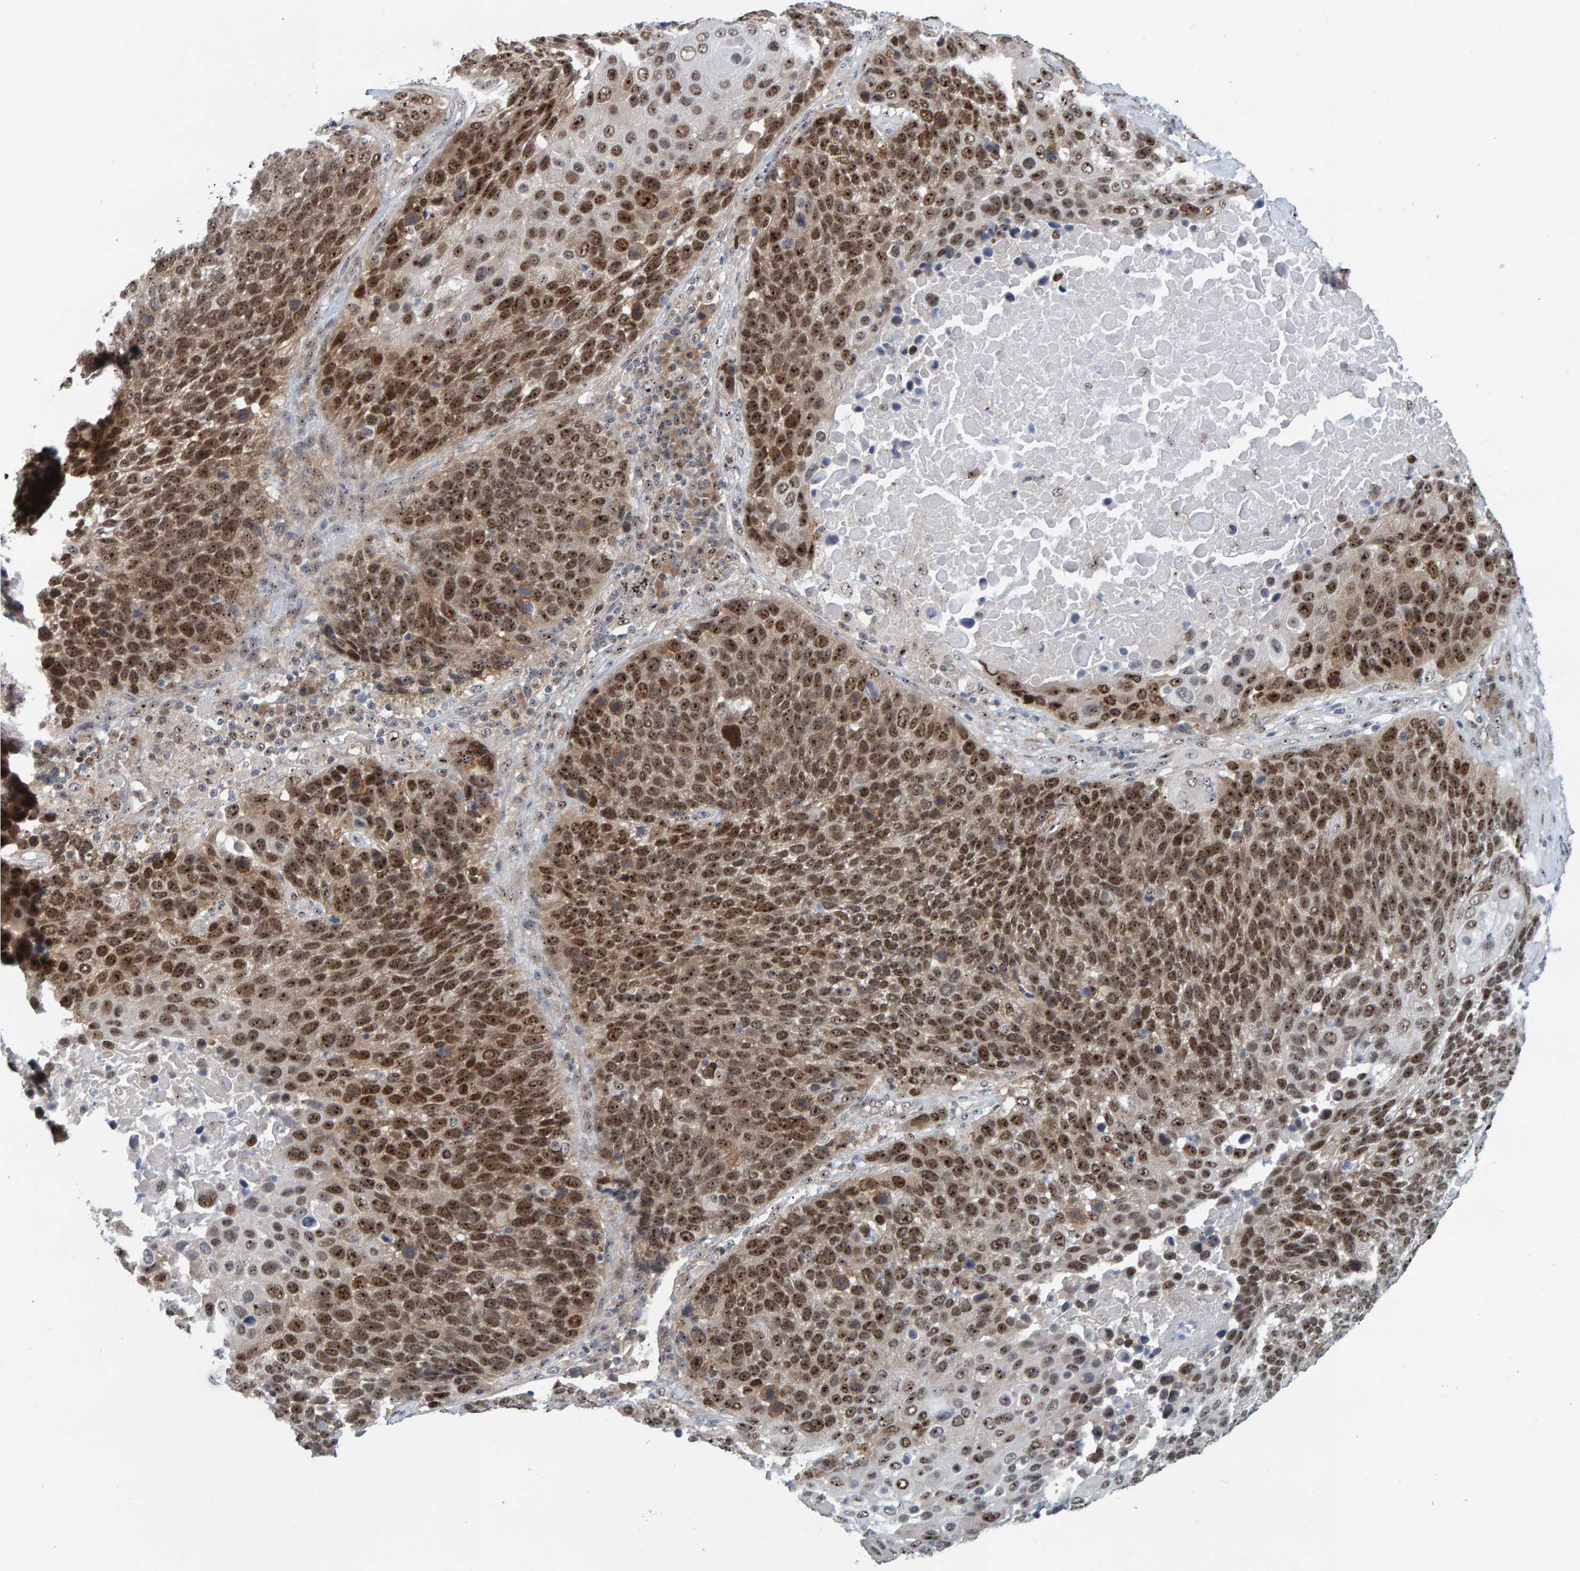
{"staining": {"intensity": "moderate", "quantity": ">75%", "location": "nuclear"}, "tissue": "lung cancer", "cell_type": "Tumor cells", "image_type": "cancer", "snomed": [{"axis": "morphology", "description": "Squamous cell carcinoma, NOS"}, {"axis": "topography", "description": "Lung"}], "caption": "Lung squamous cell carcinoma stained with immunohistochemistry shows moderate nuclear expression in about >75% of tumor cells.", "gene": "POLR1E", "patient": {"sex": "male", "age": 66}}